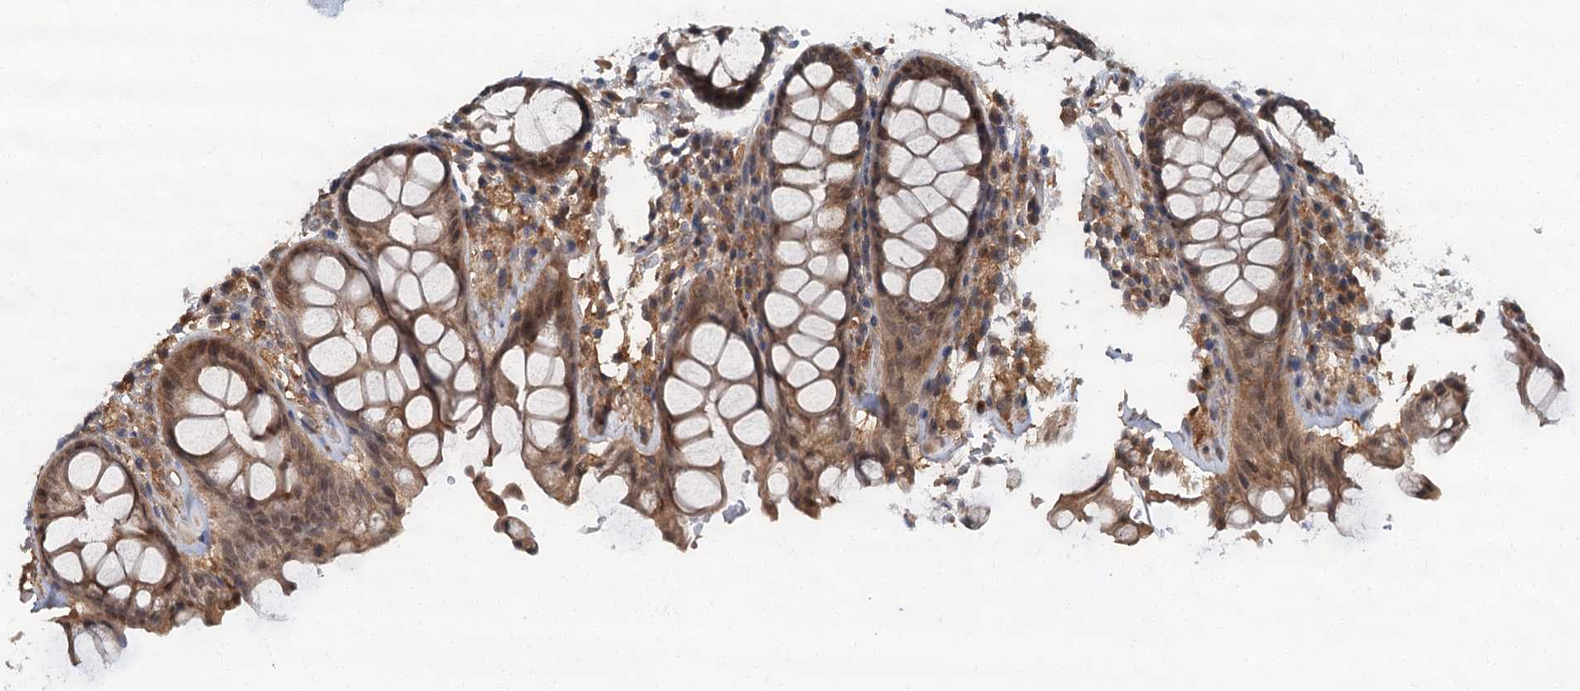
{"staining": {"intensity": "moderate", "quantity": ">75%", "location": "cytoplasmic/membranous,nuclear"}, "tissue": "rectum", "cell_type": "Glandular cells", "image_type": "normal", "snomed": [{"axis": "morphology", "description": "Normal tissue, NOS"}, {"axis": "topography", "description": "Rectum"}], "caption": "Immunohistochemical staining of normal rectum shows >75% levels of moderate cytoplasmic/membranous,nuclear protein positivity in about >75% of glandular cells. The staining is performed using DAB brown chromogen to label protein expression. The nuclei are counter-stained blue using hematoxylin.", "gene": "TBCK", "patient": {"sex": "male", "age": 64}}